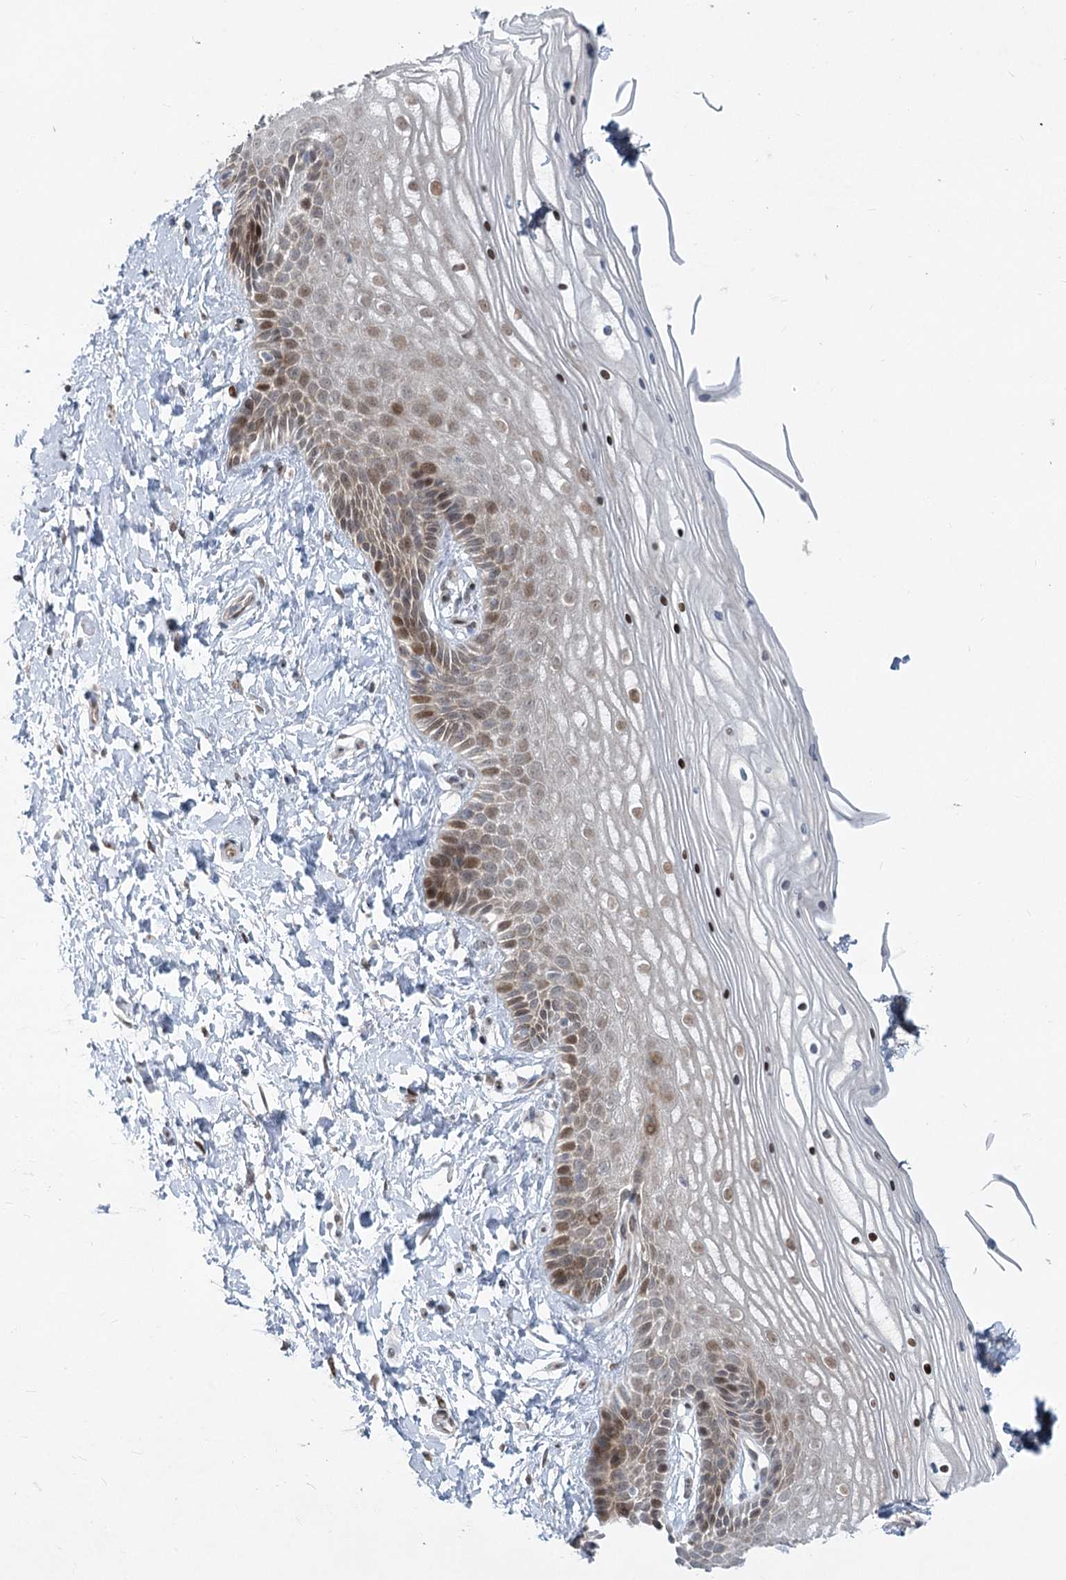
{"staining": {"intensity": "moderate", "quantity": "25%-75%", "location": "cytoplasmic/membranous,nuclear"}, "tissue": "vagina", "cell_type": "Squamous epithelial cells", "image_type": "normal", "snomed": [{"axis": "morphology", "description": "Normal tissue, NOS"}, {"axis": "topography", "description": "Vagina"}, {"axis": "topography", "description": "Cervix"}], "caption": "The immunohistochemical stain labels moderate cytoplasmic/membranous,nuclear staining in squamous epithelial cells of normal vagina. (Brightfield microscopy of DAB IHC at high magnification).", "gene": "ABITRAM", "patient": {"sex": "female", "age": 40}}